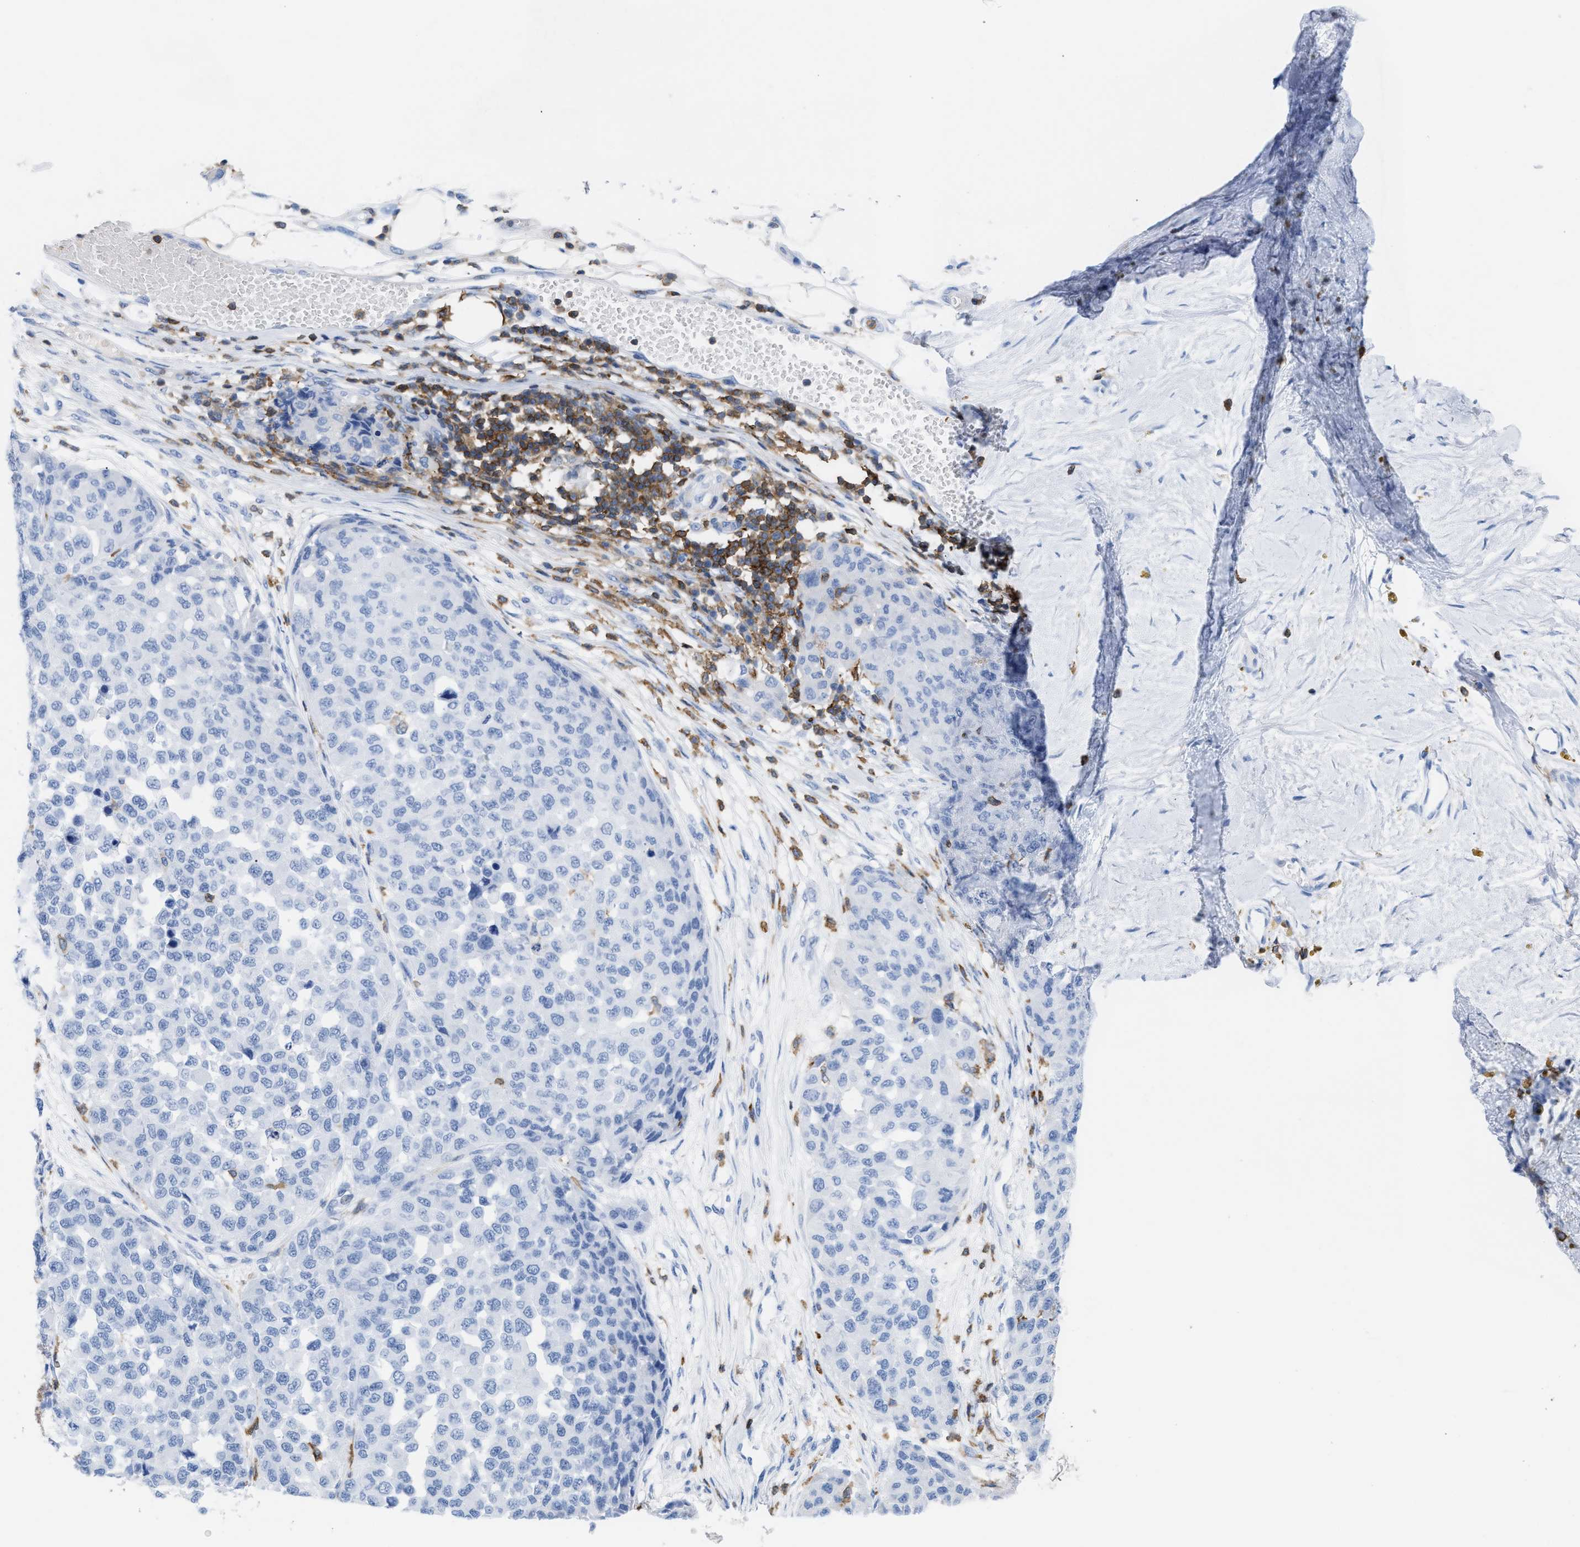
{"staining": {"intensity": "negative", "quantity": "none", "location": "none"}, "tissue": "melanoma", "cell_type": "Tumor cells", "image_type": "cancer", "snomed": [{"axis": "morphology", "description": "Normal tissue, NOS"}, {"axis": "morphology", "description": "Malignant melanoma, NOS"}, {"axis": "topography", "description": "Skin"}], "caption": "Immunohistochemistry histopathology image of neoplastic tissue: human malignant melanoma stained with DAB exhibits no significant protein expression in tumor cells.", "gene": "LCP1", "patient": {"sex": "male", "age": 62}}